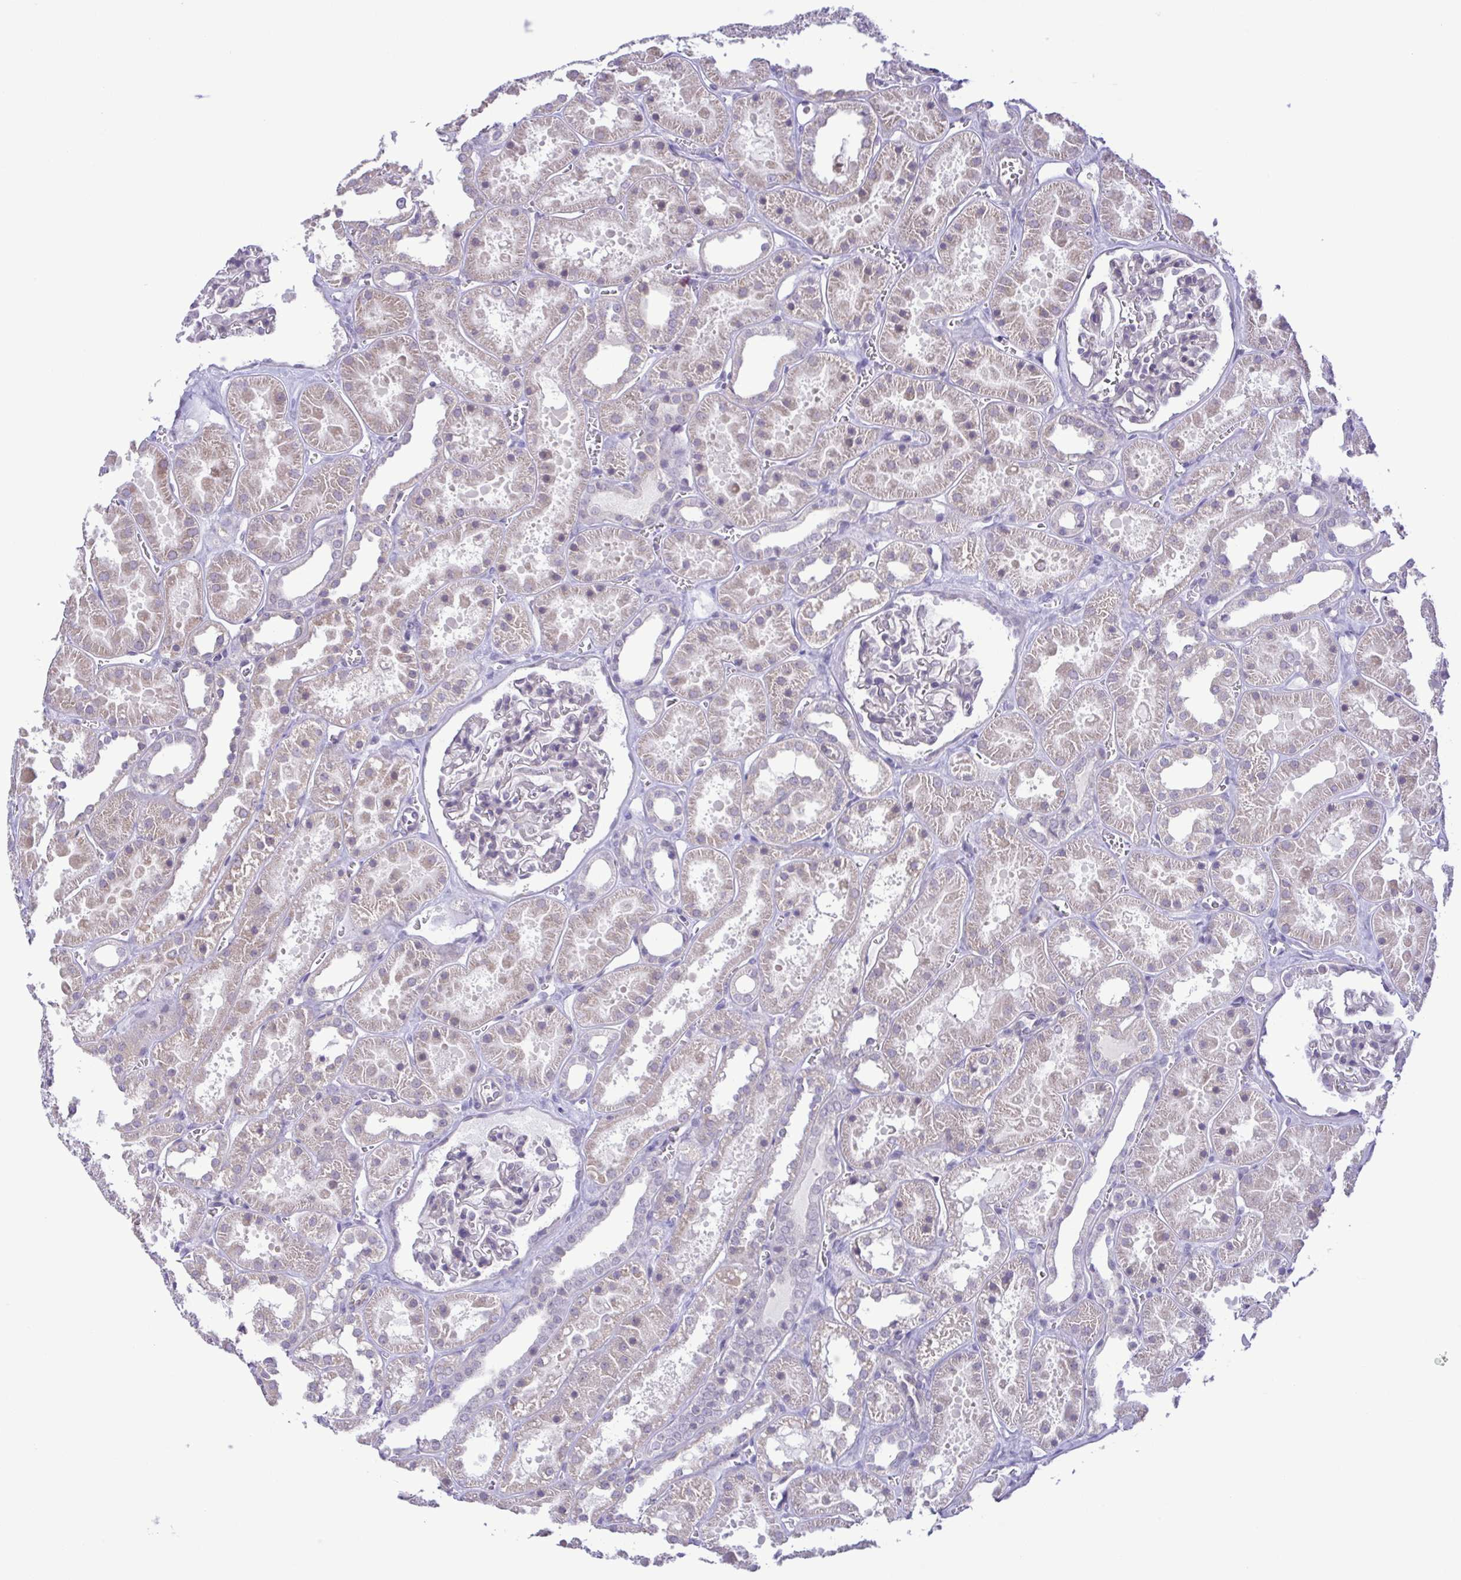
{"staining": {"intensity": "negative", "quantity": "none", "location": "none"}, "tissue": "kidney", "cell_type": "Cells in glomeruli", "image_type": "normal", "snomed": [{"axis": "morphology", "description": "Normal tissue, NOS"}, {"axis": "topography", "description": "Kidney"}], "caption": "Unremarkable kidney was stained to show a protein in brown. There is no significant positivity in cells in glomeruli. Nuclei are stained in blue.", "gene": "IL1RN", "patient": {"sex": "female", "age": 41}}